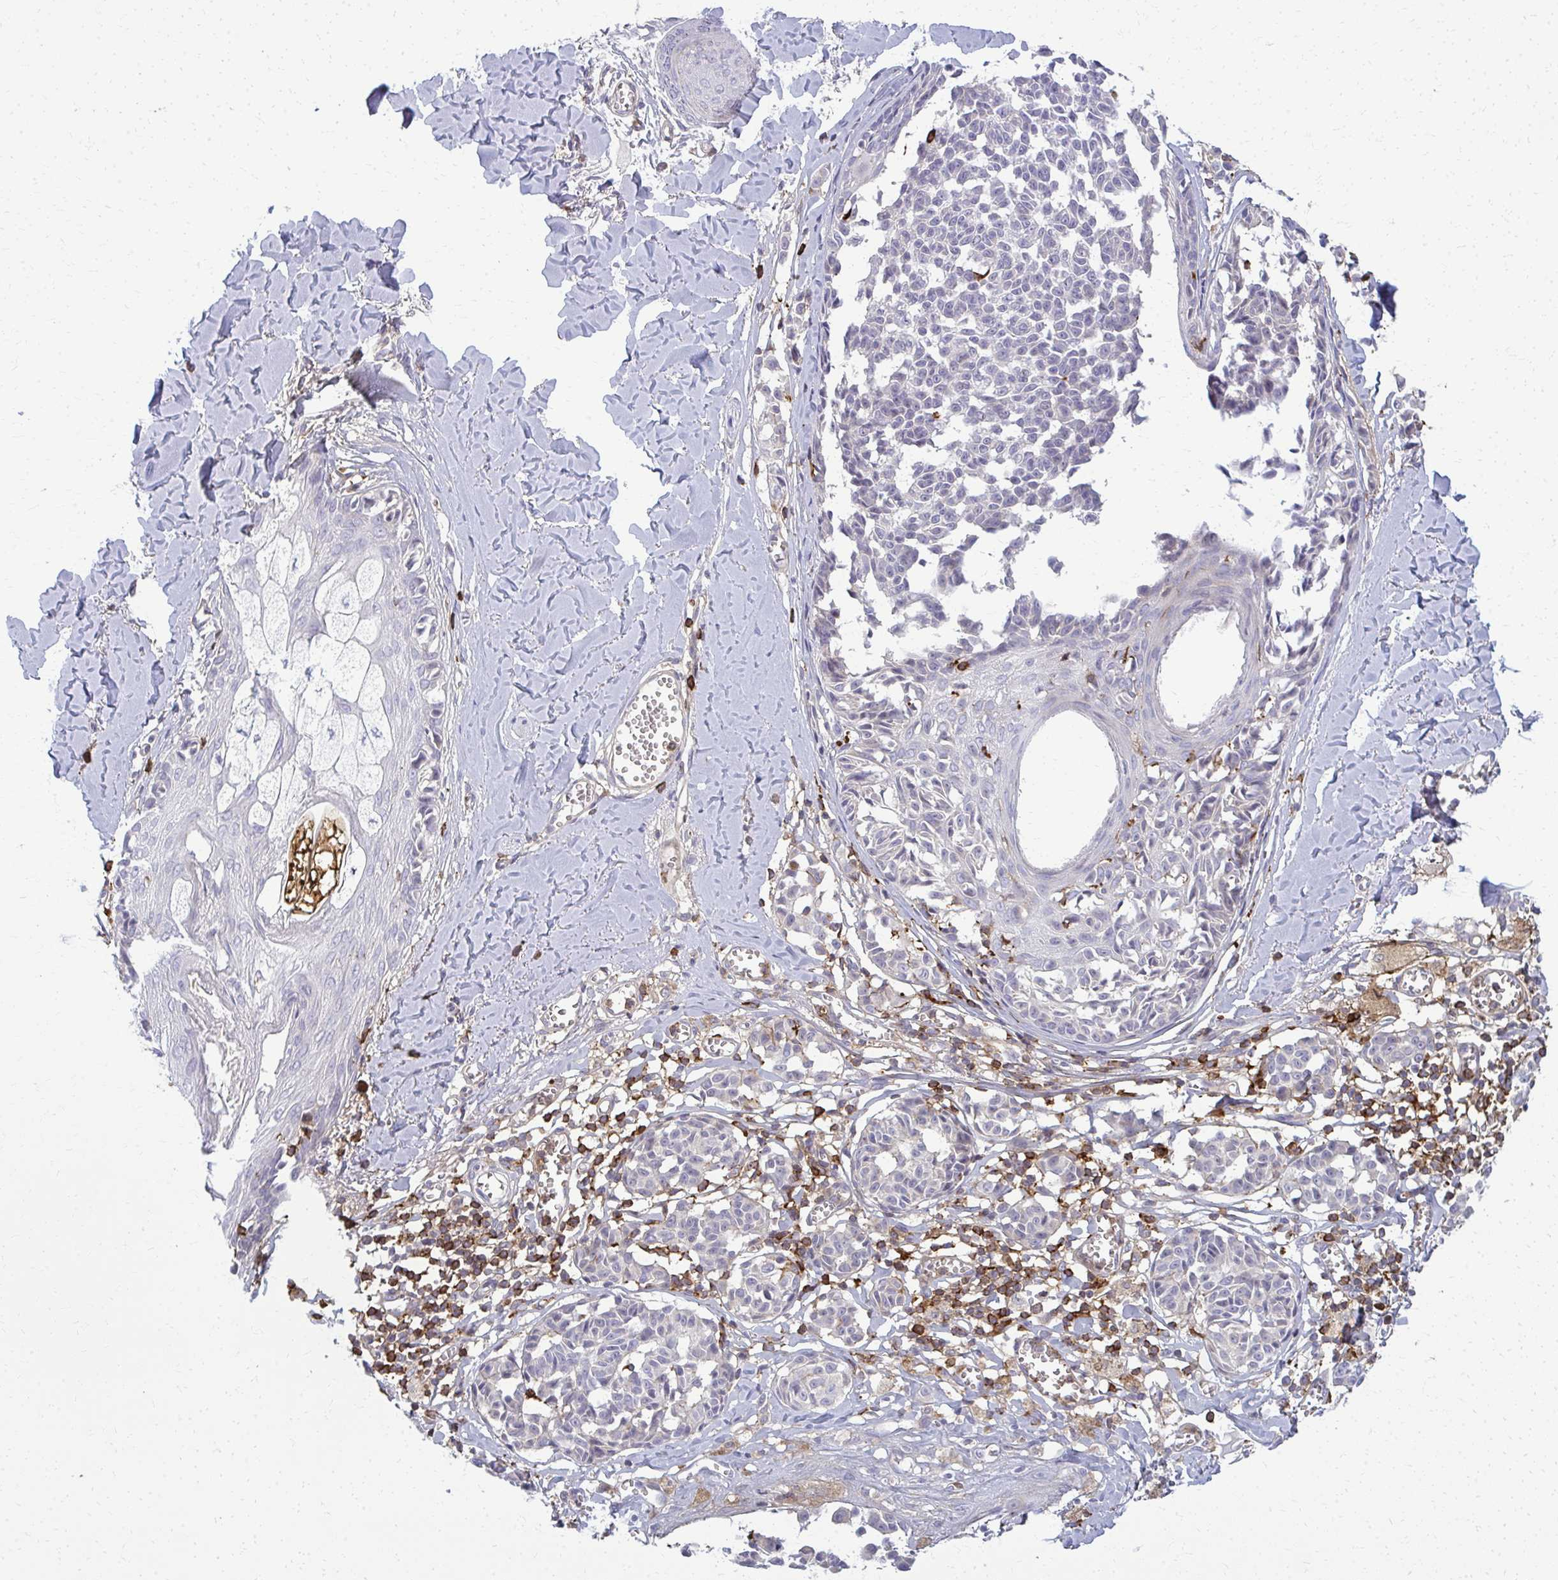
{"staining": {"intensity": "negative", "quantity": "none", "location": "none"}, "tissue": "melanoma", "cell_type": "Tumor cells", "image_type": "cancer", "snomed": [{"axis": "morphology", "description": "Malignant melanoma, NOS"}, {"axis": "topography", "description": "Skin"}], "caption": "Histopathology image shows no protein expression in tumor cells of malignant melanoma tissue. The staining is performed using DAB brown chromogen with nuclei counter-stained in using hematoxylin.", "gene": "AP5M1", "patient": {"sex": "female", "age": 43}}